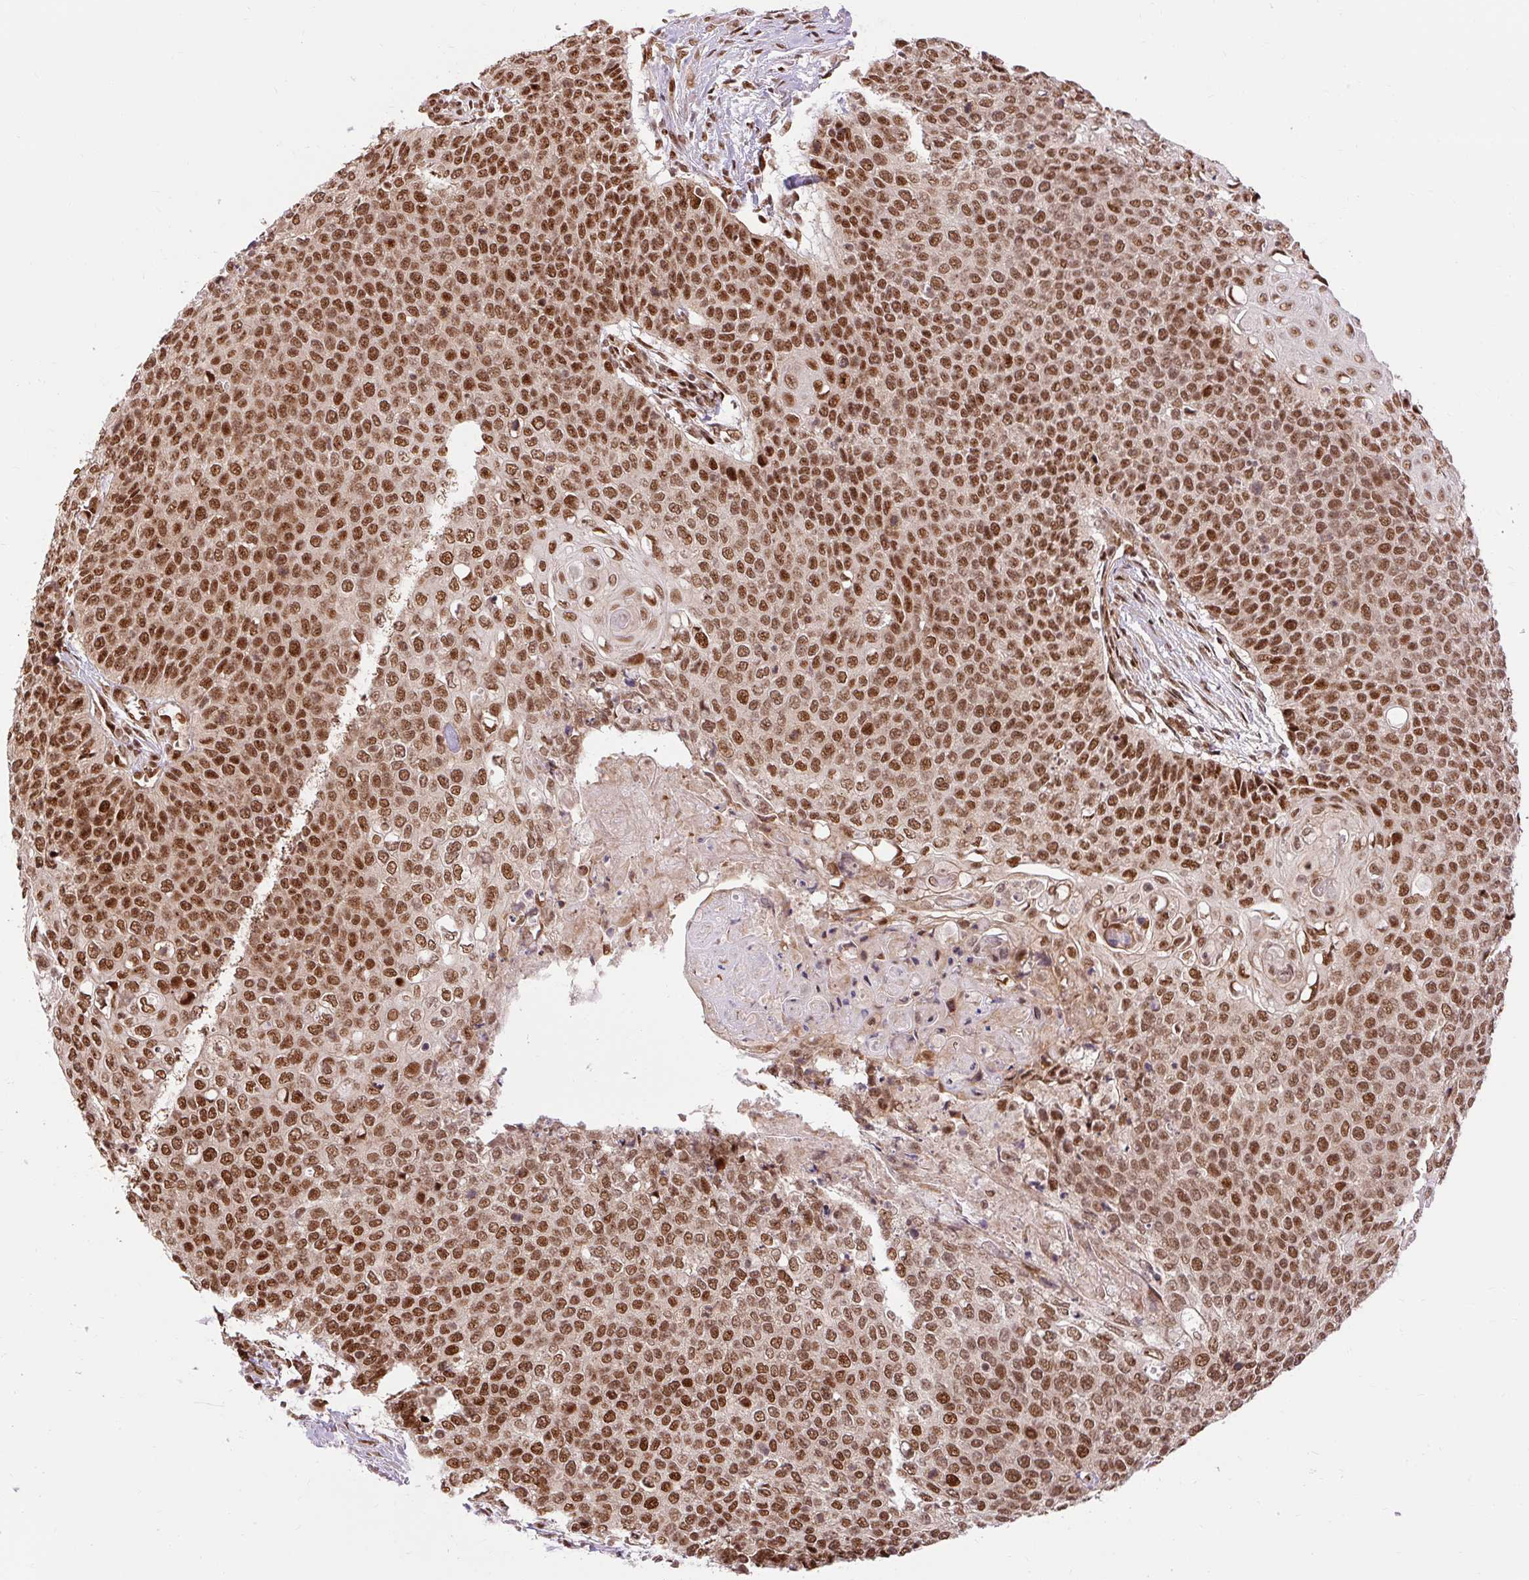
{"staining": {"intensity": "moderate", "quantity": ">75%", "location": "nuclear"}, "tissue": "cervical cancer", "cell_type": "Tumor cells", "image_type": "cancer", "snomed": [{"axis": "morphology", "description": "Squamous cell carcinoma, NOS"}, {"axis": "topography", "description": "Cervix"}], "caption": "Cervical cancer stained with IHC reveals moderate nuclear positivity in about >75% of tumor cells.", "gene": "MECOM", "patient": {"sex": "female", "age": 39}}